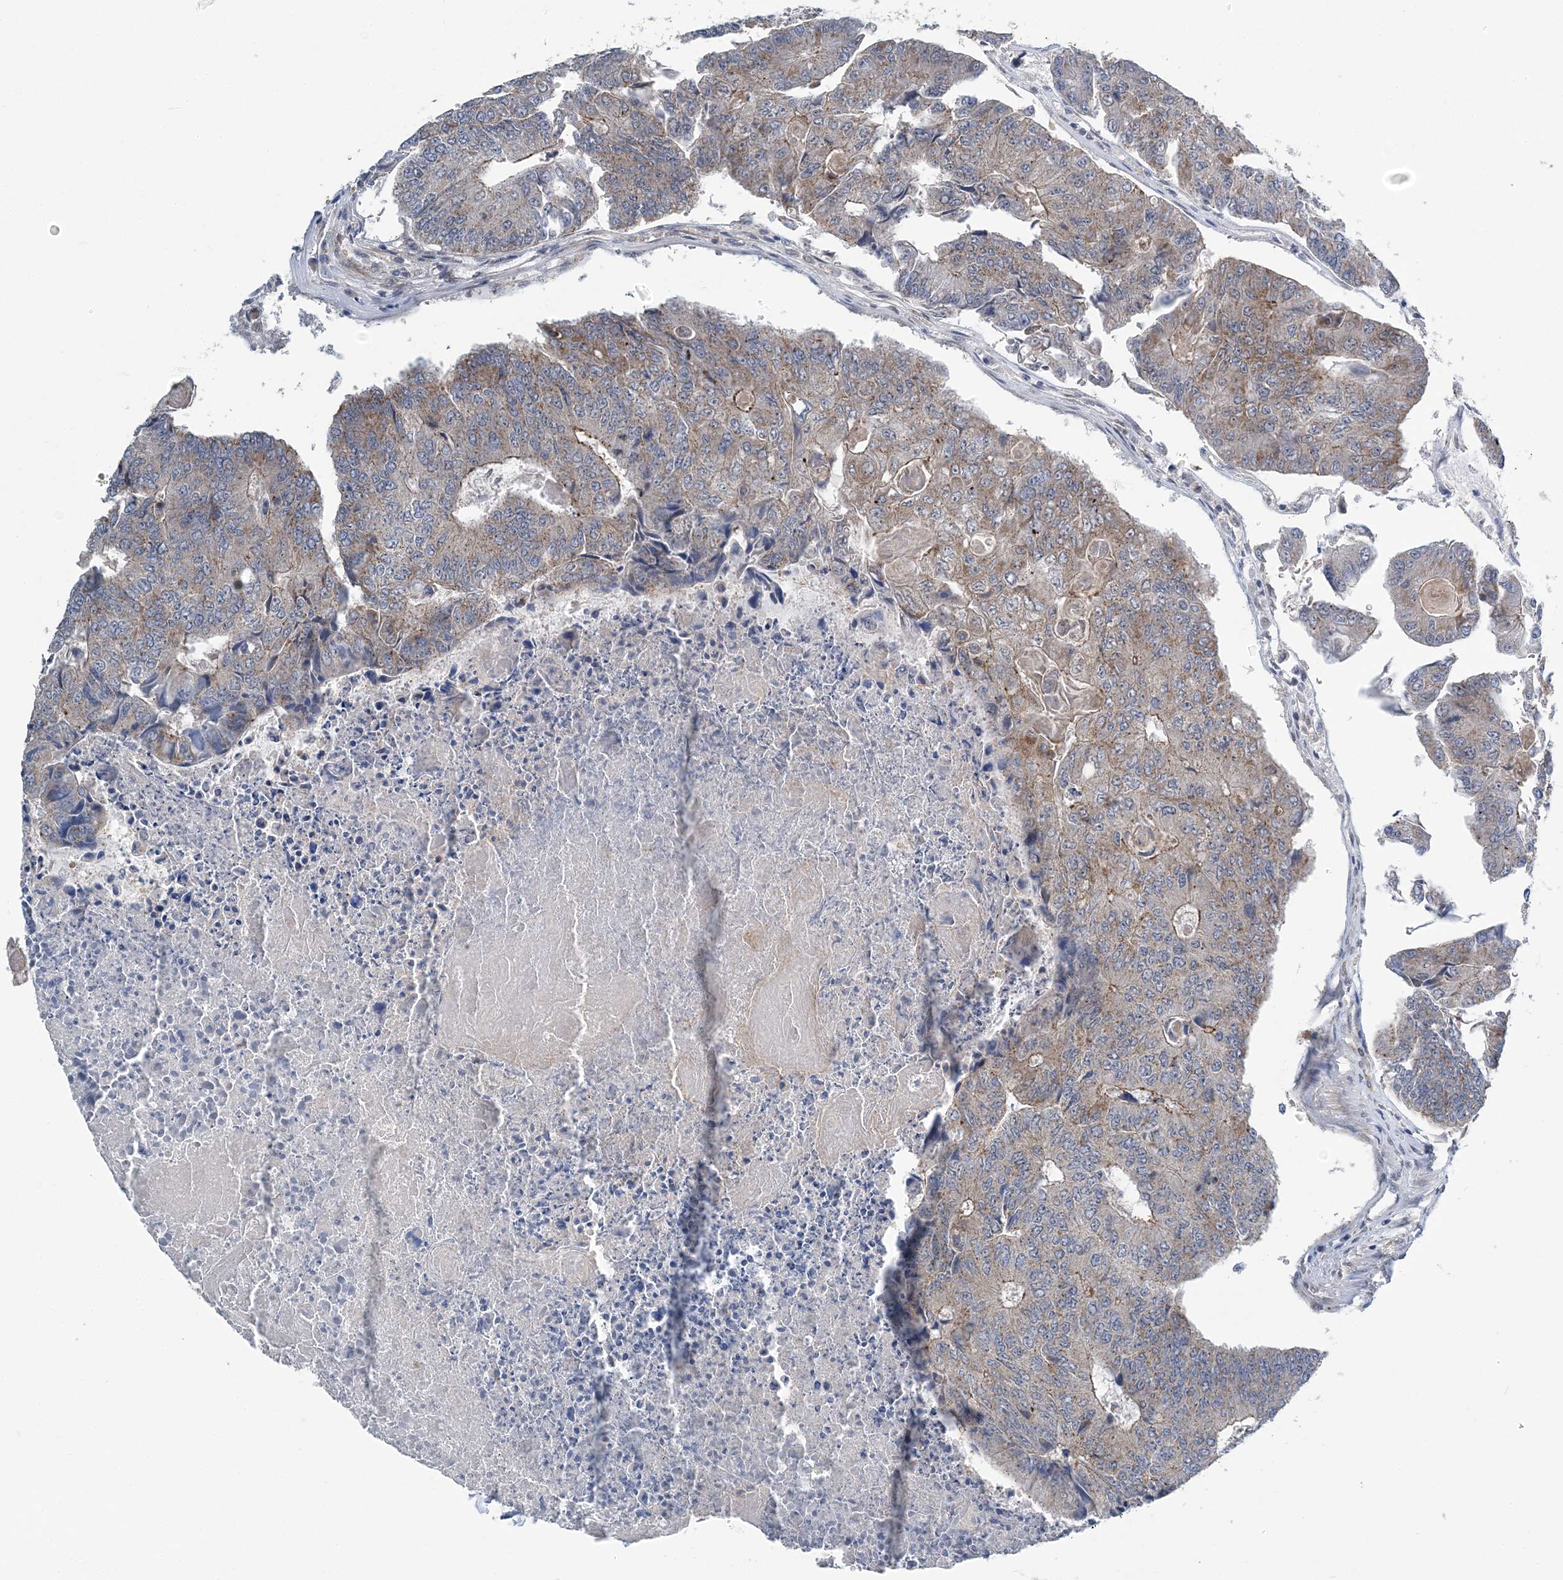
{"staining": {"intensity": "moderate", "quantity": "25%-75%", "location": "cytoplasmic/membranous"}, "tissue": "colorectal cancer", "cell_type": "Tumor cells", "image_type": "cancer", "snomed": [{"axis": "morphology", "description": "Adenocarcinoma, NOS"}, {"axis": "topography", "description": "Colon"}], "caption": "The image demonstrates immunohistochemical staining of colorectal cancer. There is moderate cytoplasmic/membranous staining is appreciated in approximately 25%-75% of tumor cells. Using DAB (3,3'-diaminobenzidine) (brown) and hematoxylin (blue) stains, captured at high magnification using brightfield microscopy.", "gene": "COPE", "patient": {"sex": "female", "age": 67}}